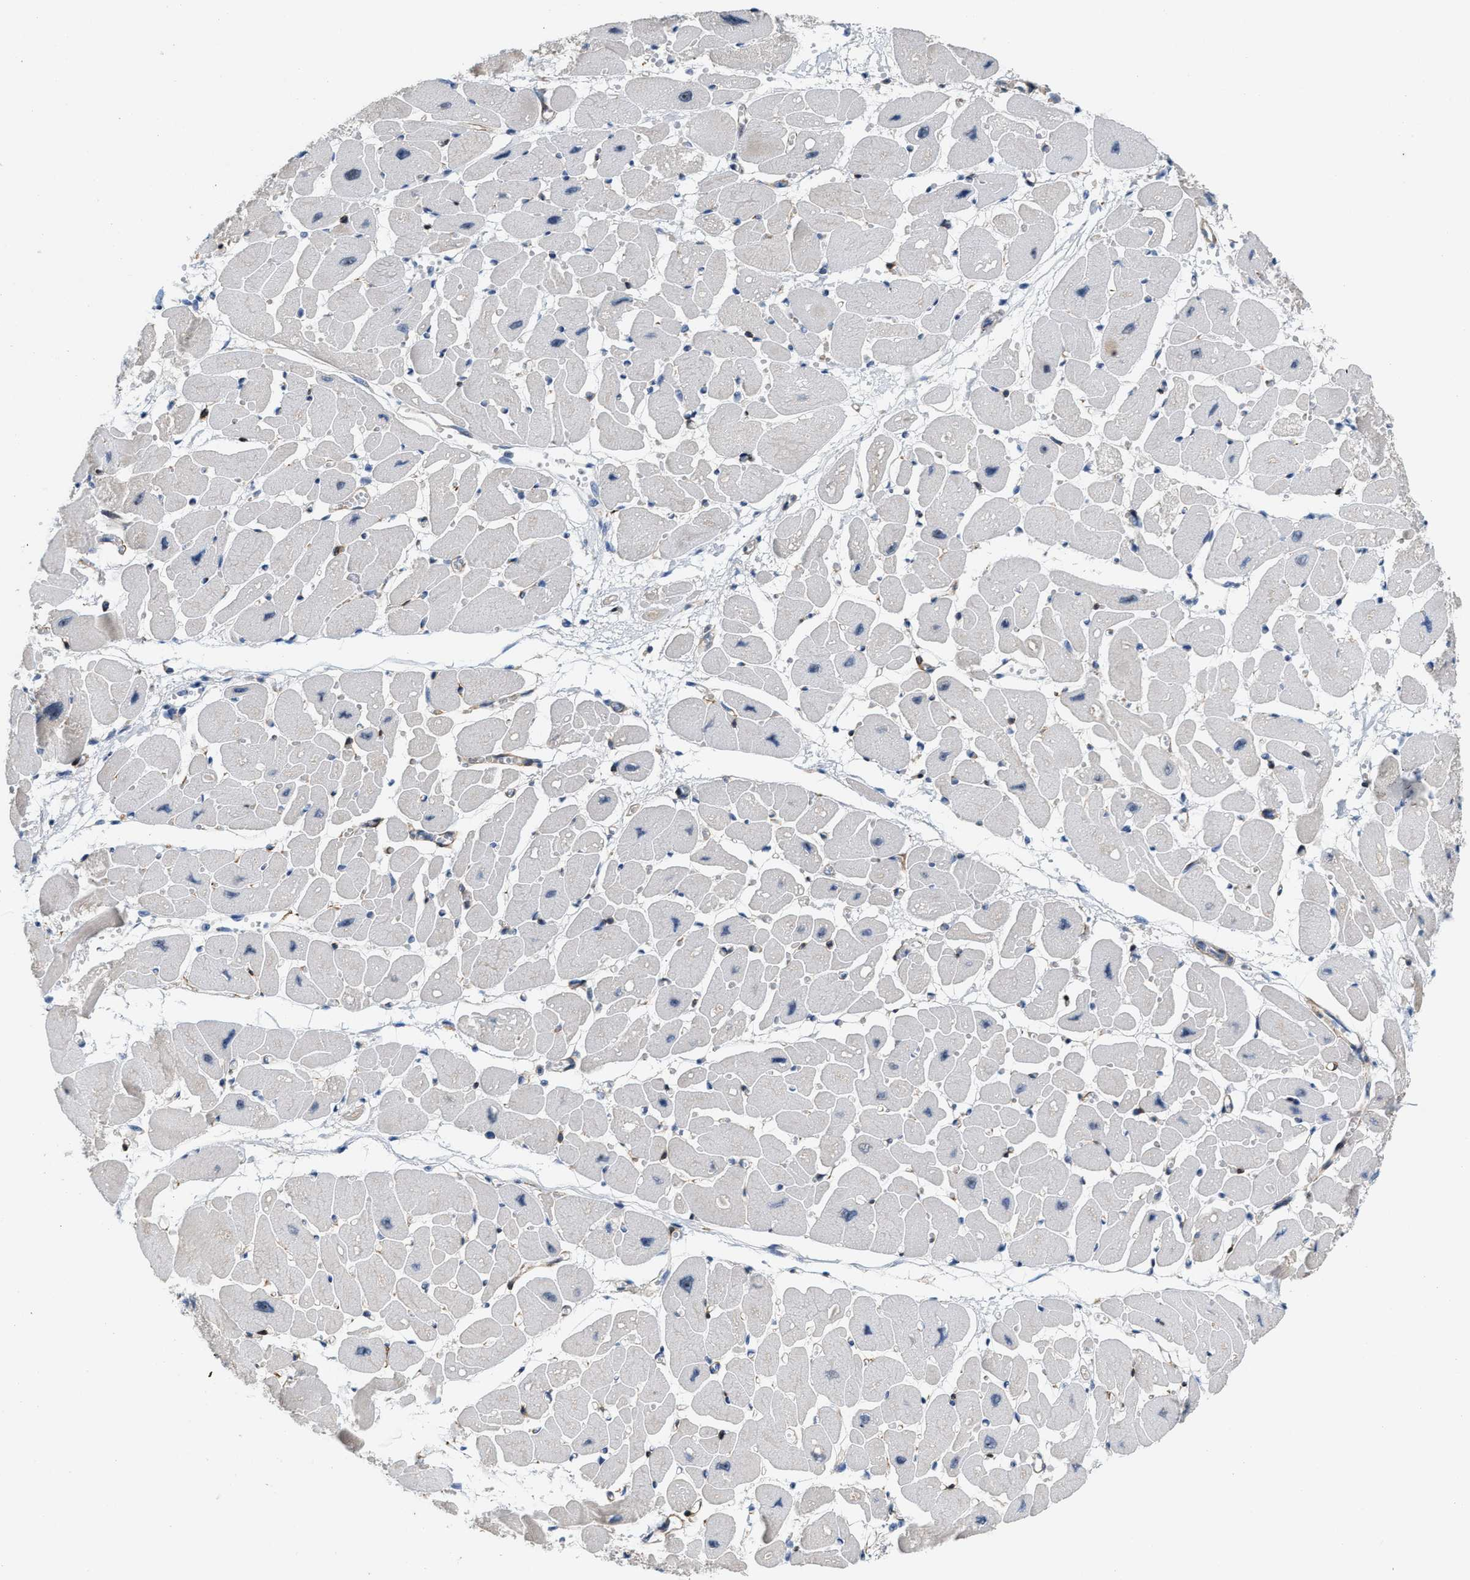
{"staining": {"intensity": "strong", "quantity": "<25%", "location": "cytoplasmic/membranous,nuclear"}, "tissue": "heart muscle", "cell_type": "Cardiomyocytes", "image_type": "normal", "snomed": [{"axis": "morphology", "description": "Normal tissue, NOS"}, {"axis": "topography", "description": "Heart"}], "caption": "A brown stain shows strong cytoplasmic/membranous,nuclear positivity of a protein in cardiomyocytes of normal human heart muscle.", "gene": "ZNF783", "patient": {"sex": "female", "age": 54}}